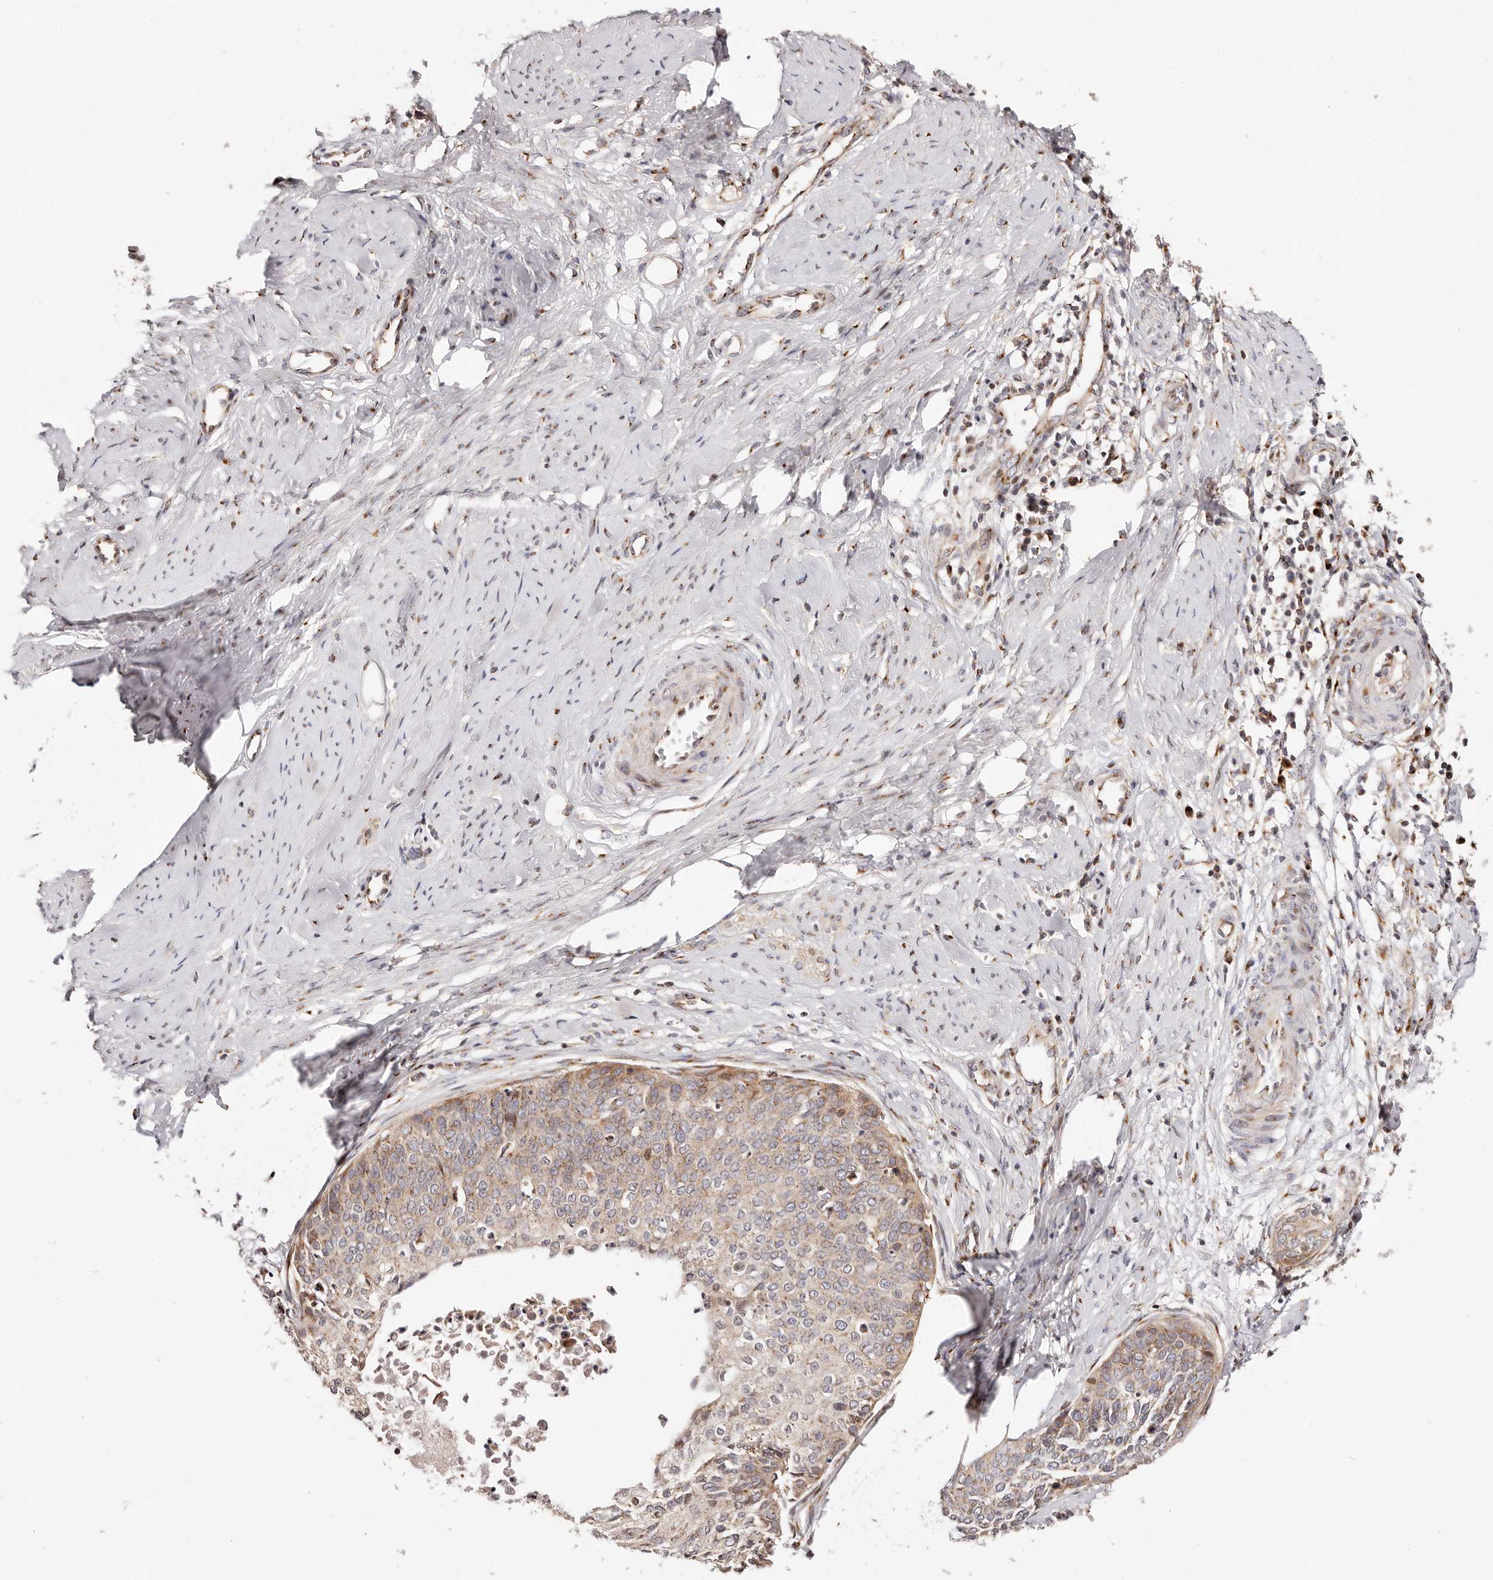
{"staining": {"intensity": "weak", "quantity": "25%-75%", "location": "cytoplasmic/membranous"}, "tissue": "cervical cancer", "cell_type": "Tumor cells", "image_type": "cancer", "snomed": [{"axis": "morphology", "description": "Squamous cell carcinoma, NOS"}, {"axis": "topography", "description": "Cervix"}], "caption": "Human squamous cell carcinoma (cervical) stained with a brown dye shows weak cytoplasmic/membranous positive expression in about 25%-75% of tumor cells.", "gene": "MAPK6", "patient": {"sex": "female", "age": 37}}